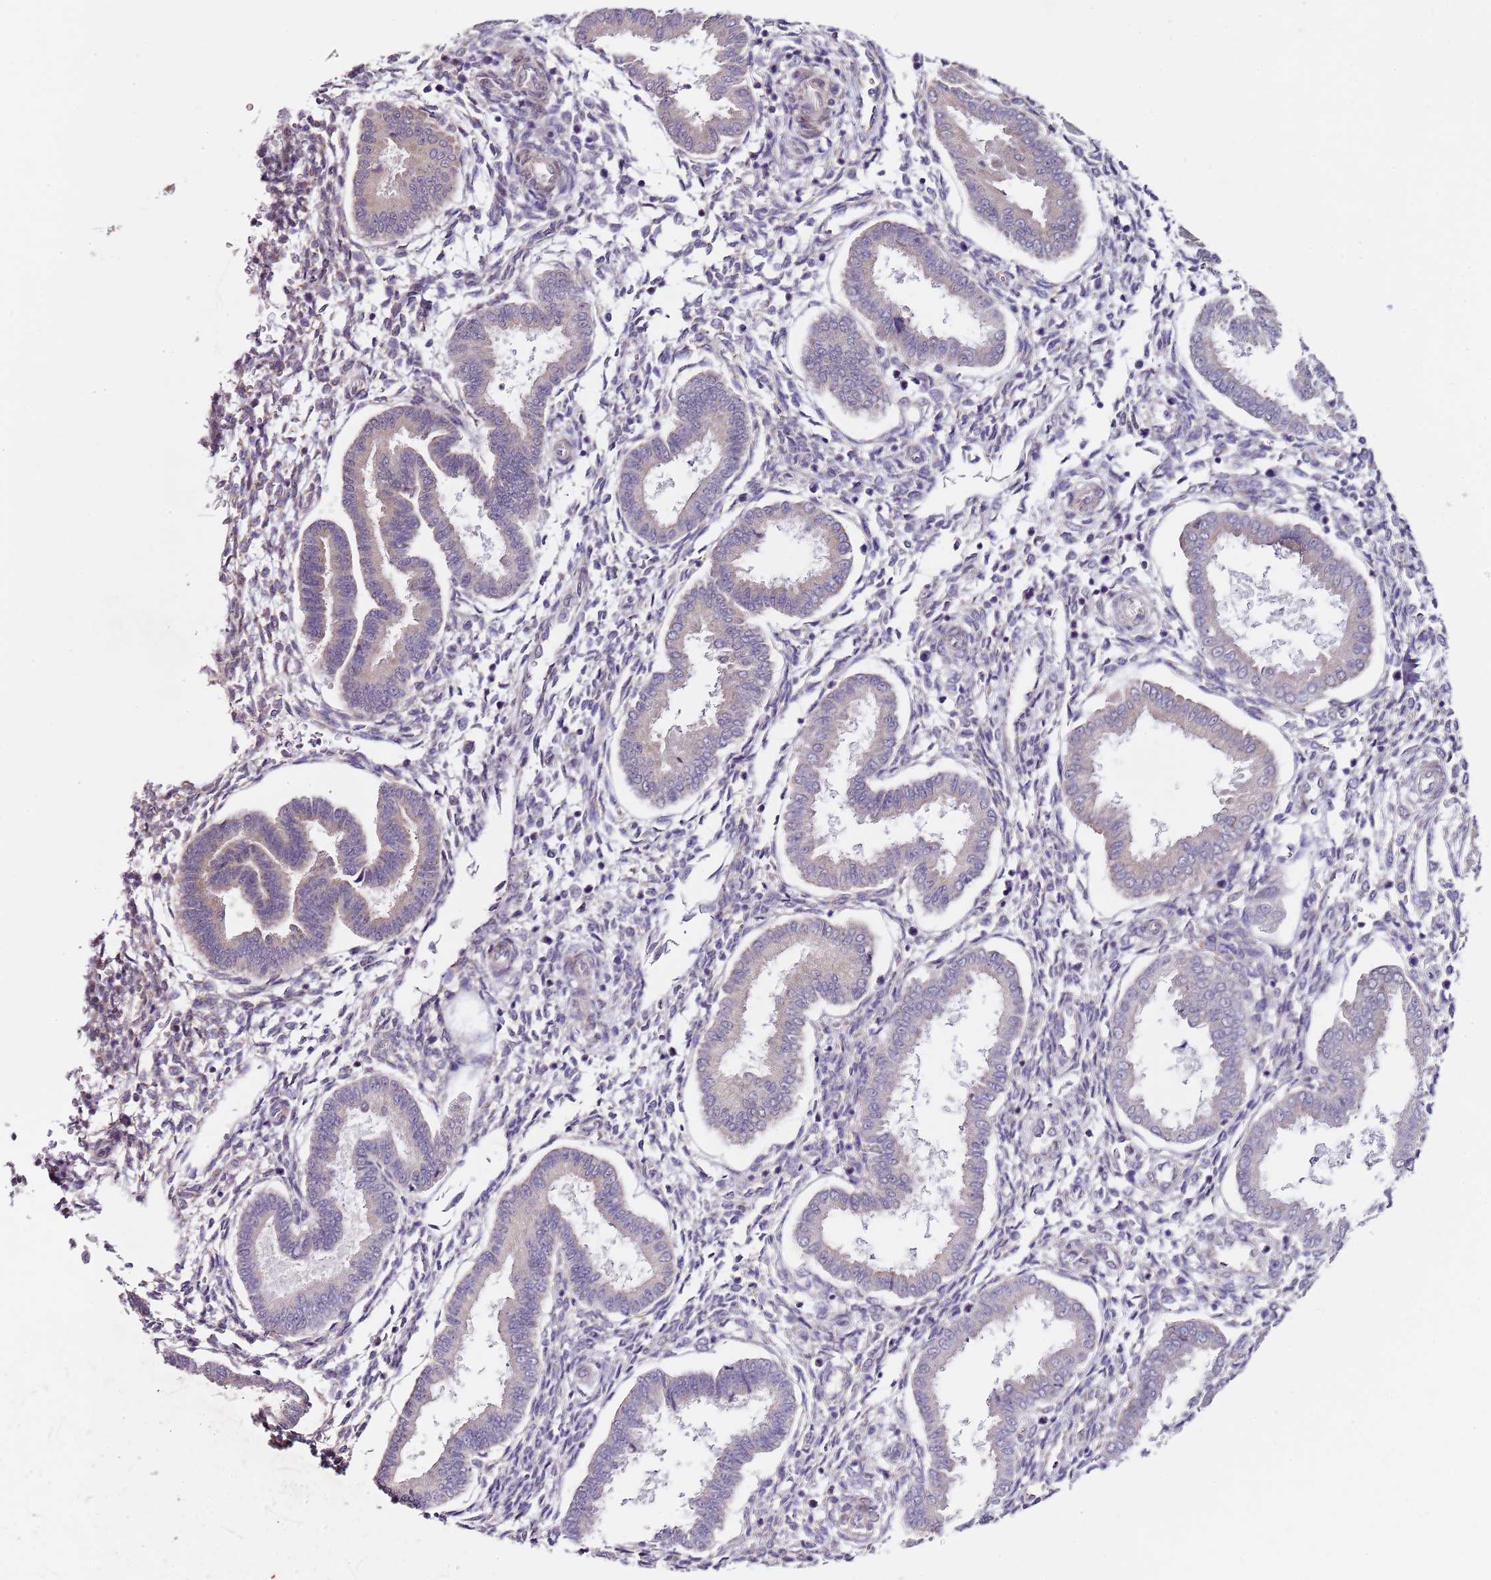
{"staining": {"intensity": "negative", "quantity": "none", "location": "none"}, "tissue": "endometrium", "cell_type": "Cells in endometrial stroma", "image_type": "normal", "snomed": [{"axis": "morphology", "description": "Normal tissue, NOS"}, {"axis": "topography", "description": "Endometrium"}], "caption": "Immunohistochemical staining of normal endometrium reveals no significant staining in cells in endometrial stroma. The staining was performed using DAB to visualize the protein expression in brown, while the nuclei were stained in blue with hematoxylin (Magnification: 20x).", "gene": "TBC1D9", "patient": {"sex": "female", "age": 24}}